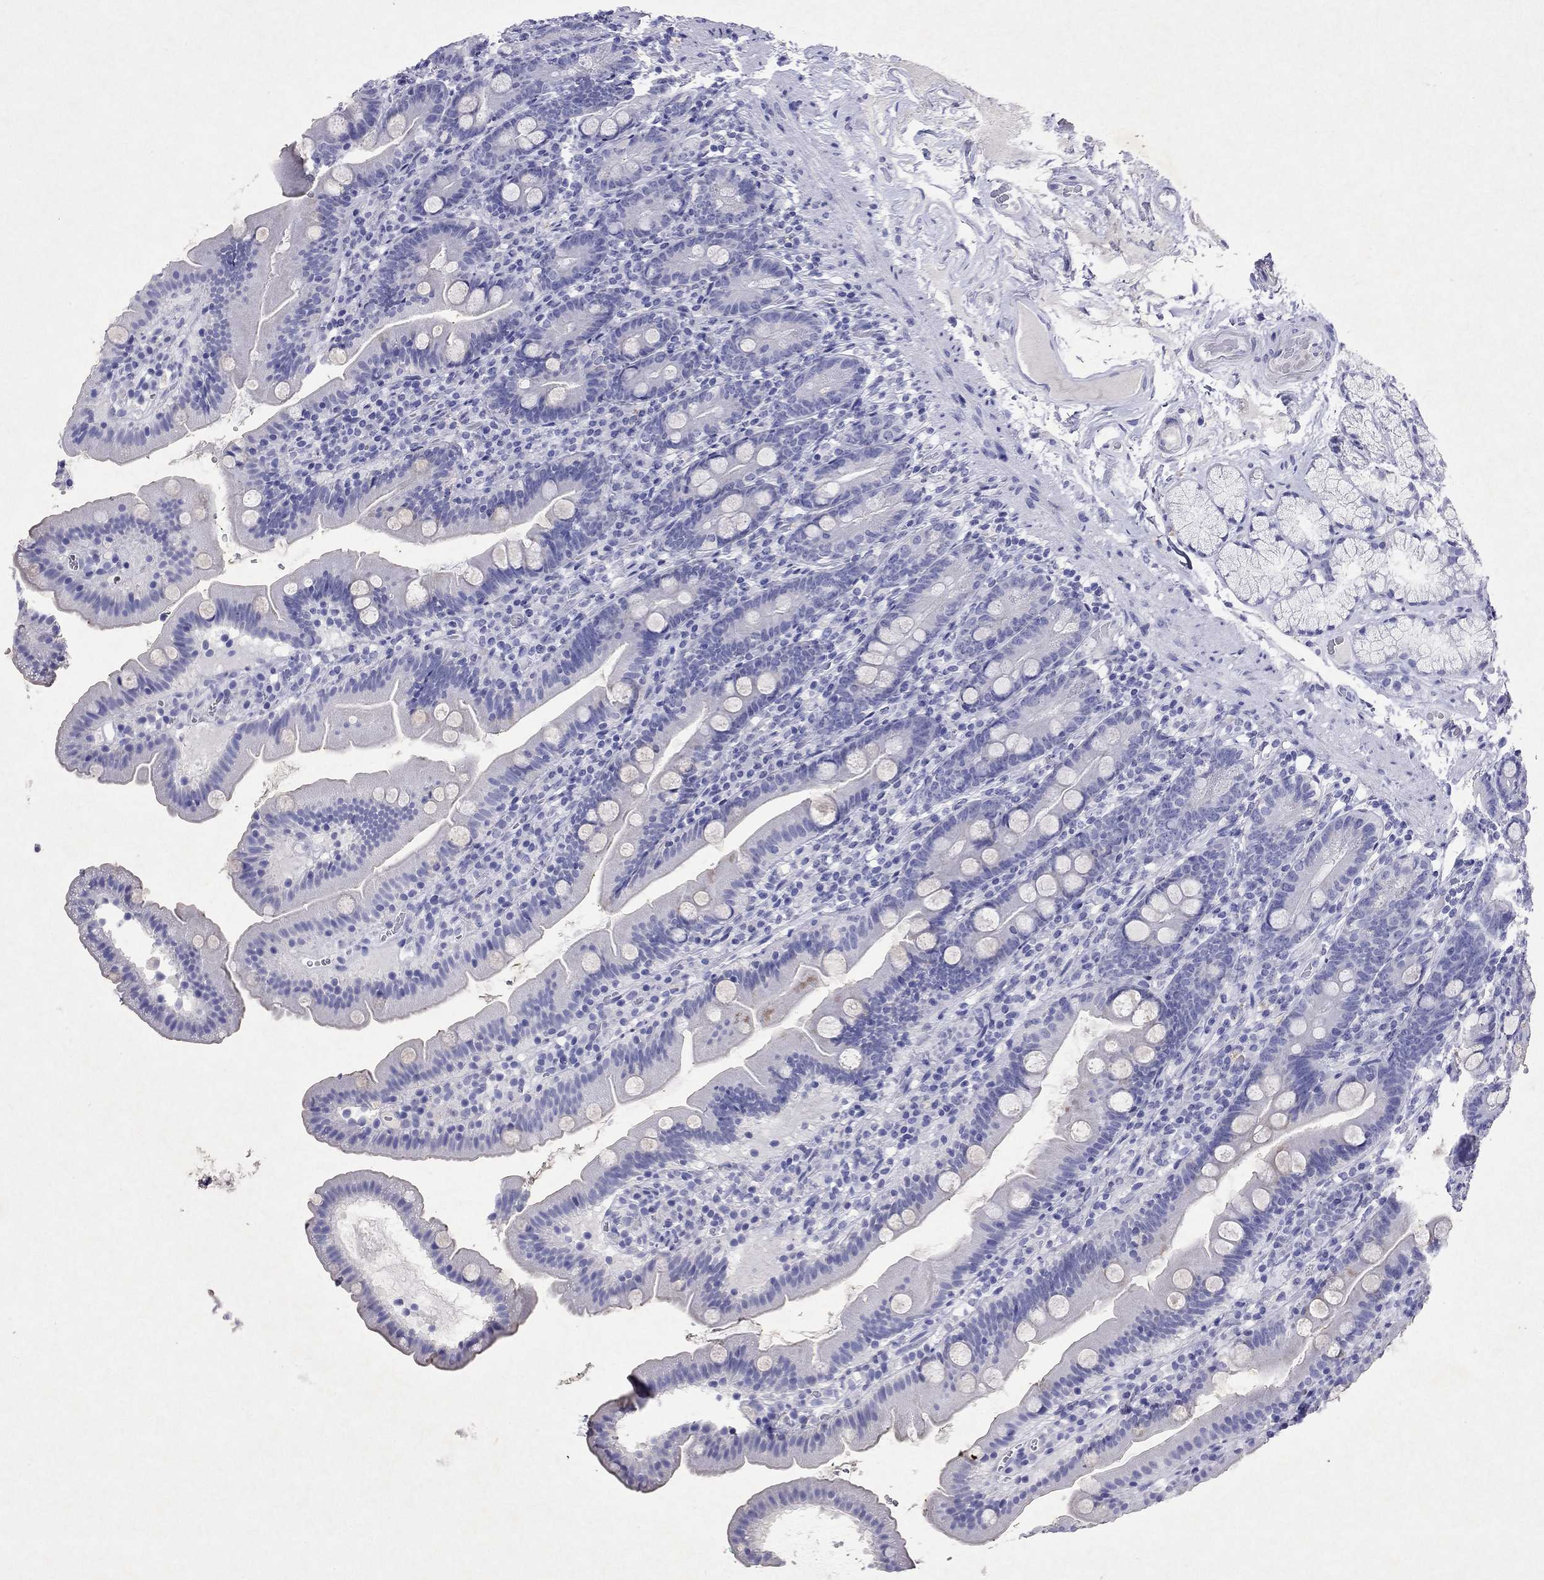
{"staining": {"intensity": "negative", "quantity": "none", "location": "none"}, "tissue": "duodenum", "cell_type": "Glandular cells", "image_type": "normal", "snomed": [{"axis": "morphology", "description": "Normal tissue, NOS"}, {"axis": "topography", "description": "Duodenum"}], "caption": "Immunohistochemistry histopathology image of normal duodenum: duodenum stained with DAB (3,3'-diaminobenzidine) exhibits no significant protein positivity in glandular cells.", "gene": "ARMC12", "patient": {"sex": "female", "age": 67}}